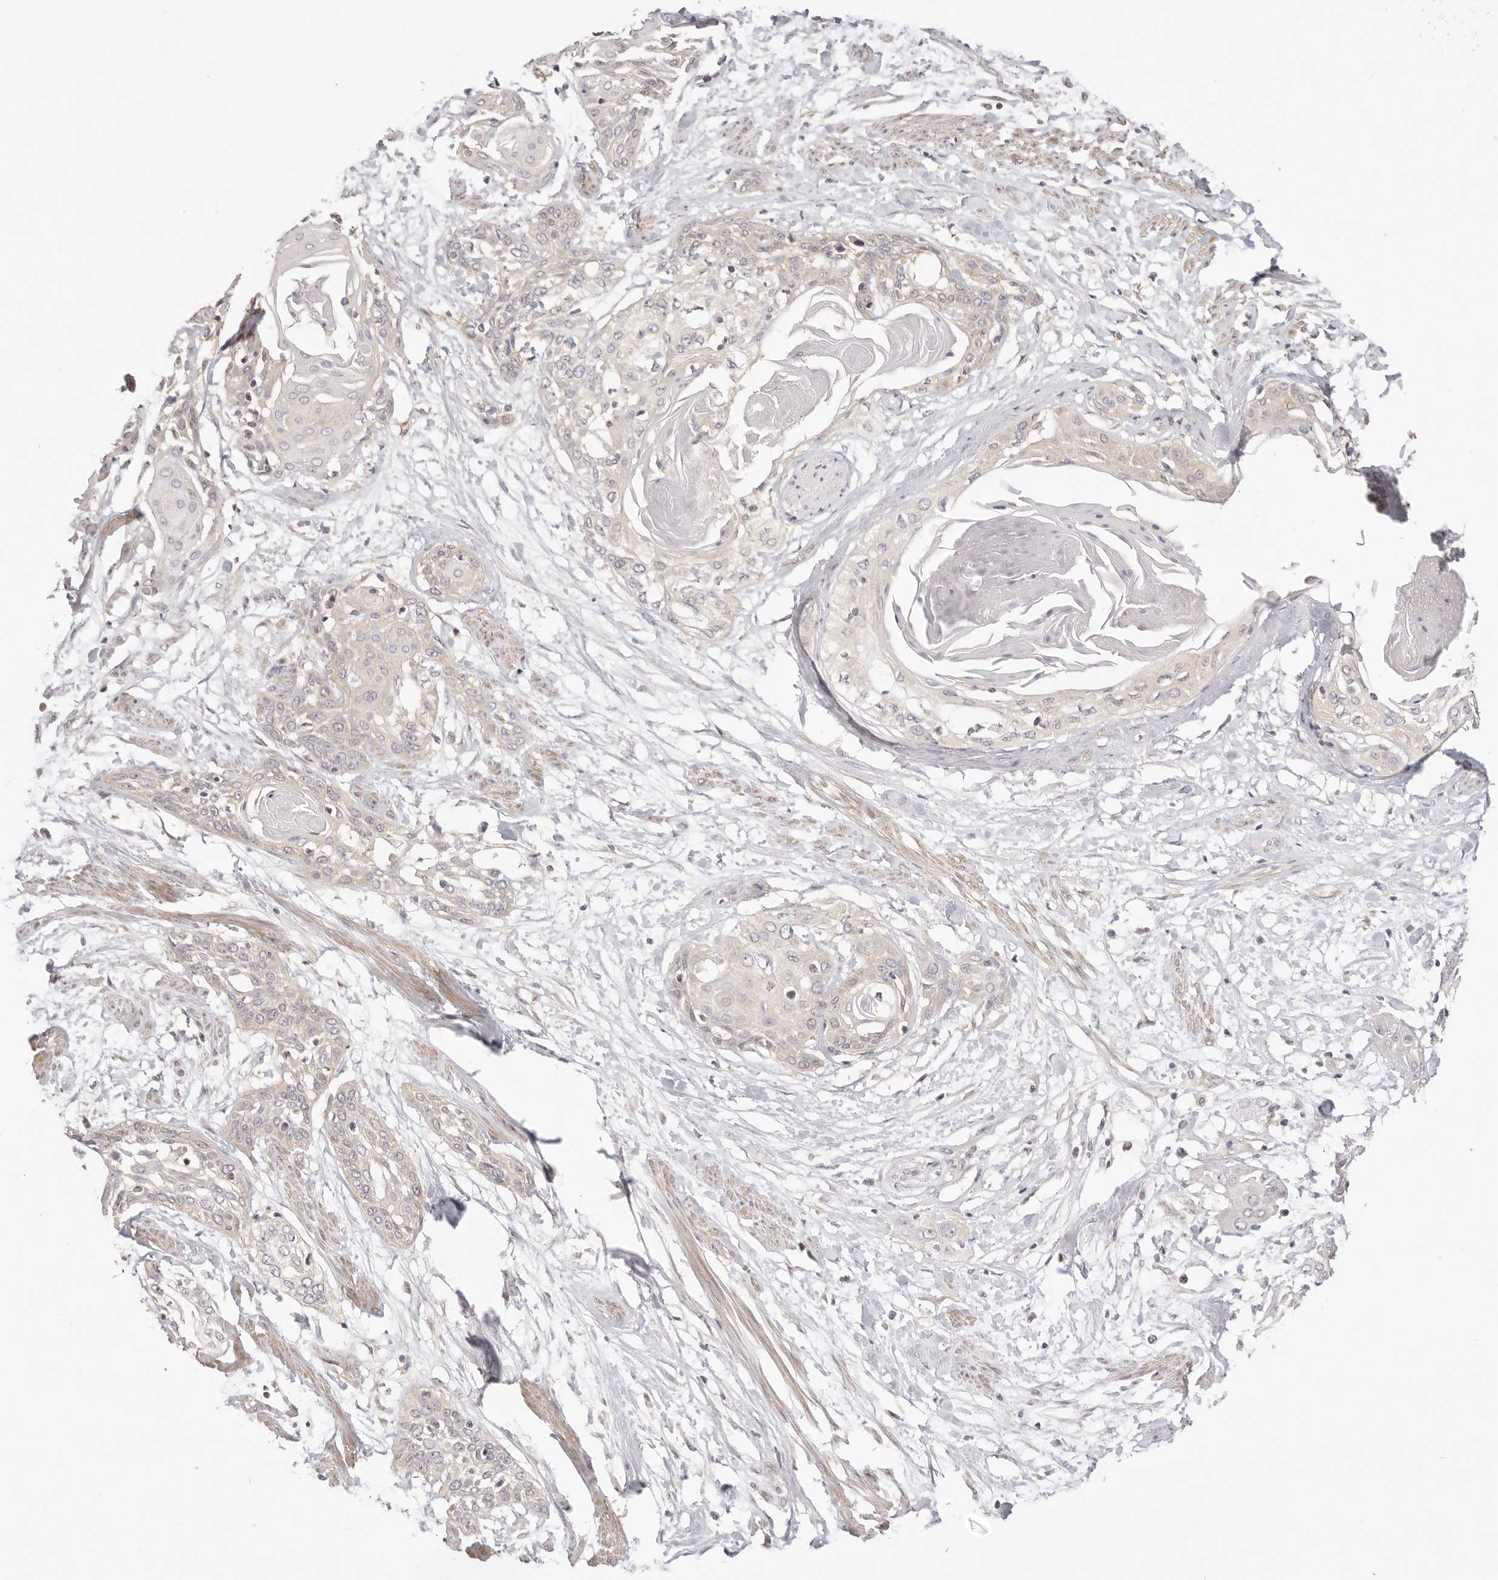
{"staining": {"intensity": "weak", "quantity": "<25%", "location": "cytoplasmic/membranous"}, "tissue": "cervical cancer", "cell_type": "Tumor cells", "image_type": "cancer", "snomed": [{"axis": "morphology", "description": "Squamous cell carcinoma, NOS"}, {"axis": "topography", "description": "Cervix"}], "caption": "Squamous cell carcinoma (cervical) was stained to show a protein in brown. There is no significant expression in tumor cells.", "gene": "KCMF1", "patient": {"sex": "female", "age": 57}}